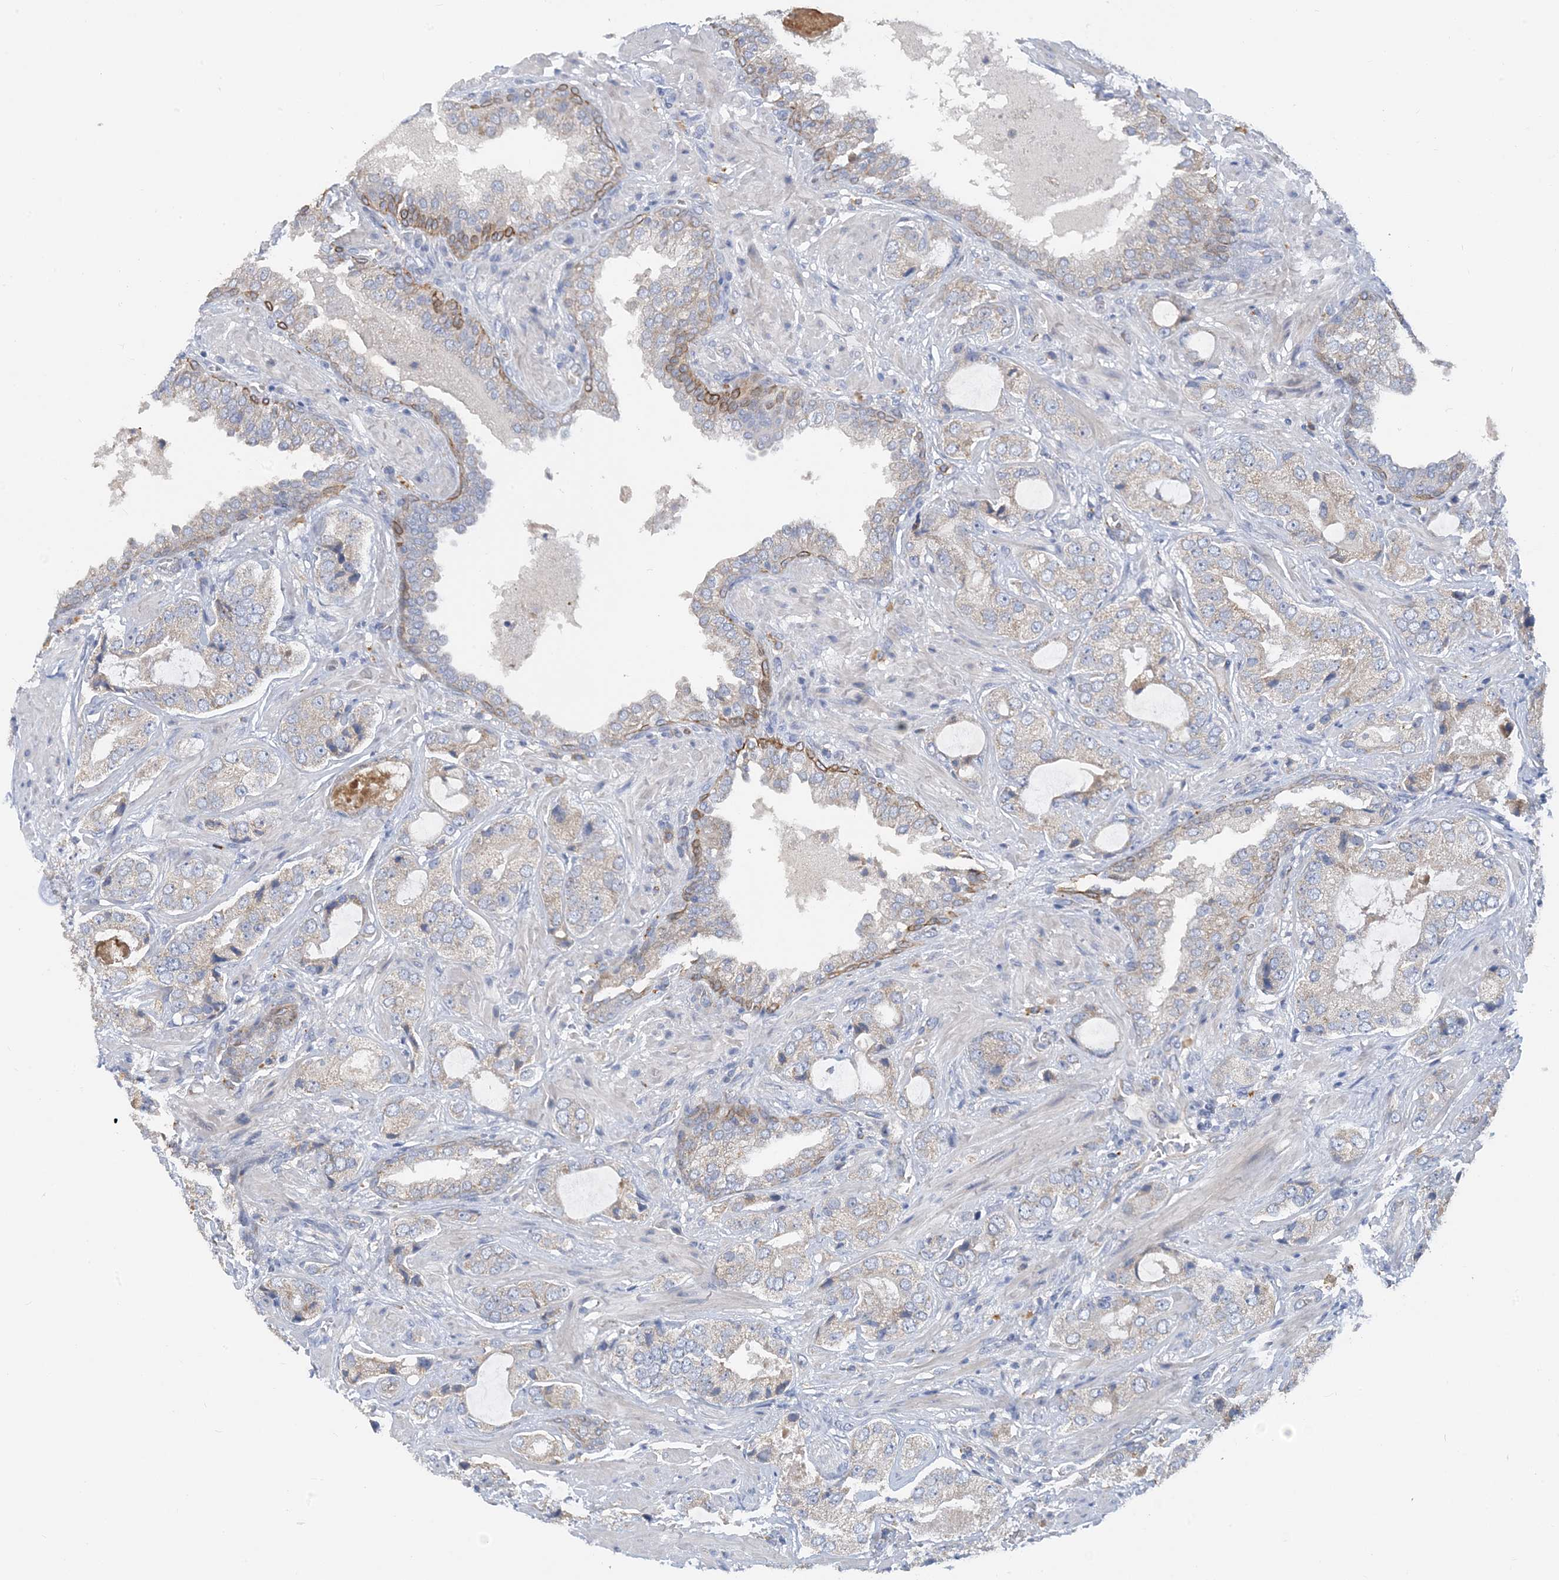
{"staining": {"intensity": "weak", "quantity": "<25%", "location": "cytoplasmic/membranous"}, "tissue": "prostate cancer", "cell_type": "Tumor cells", "image_type": "cancer", "snomed": [{"axis": "morphology", "description": "Normal tissue, NOS"}, {"axis": "morphology", "description": "Adenocarcinoma, High grade"}, {"axis": "topography", "description": "Prostate"}, {"axis": "topography", "description": "Peripheral nerve tissue"}], "caption": "Tumor cells show no significant protein positivity in prostate adenocarcinoma (high-grade). Brightfield microscopy of immunohistochemistry stained with DAB (brown) and hematoxylin (blue), captured at high magnification.", "gene": "ZCCHC18", "patient": {"sex": "male", "age": 59}}